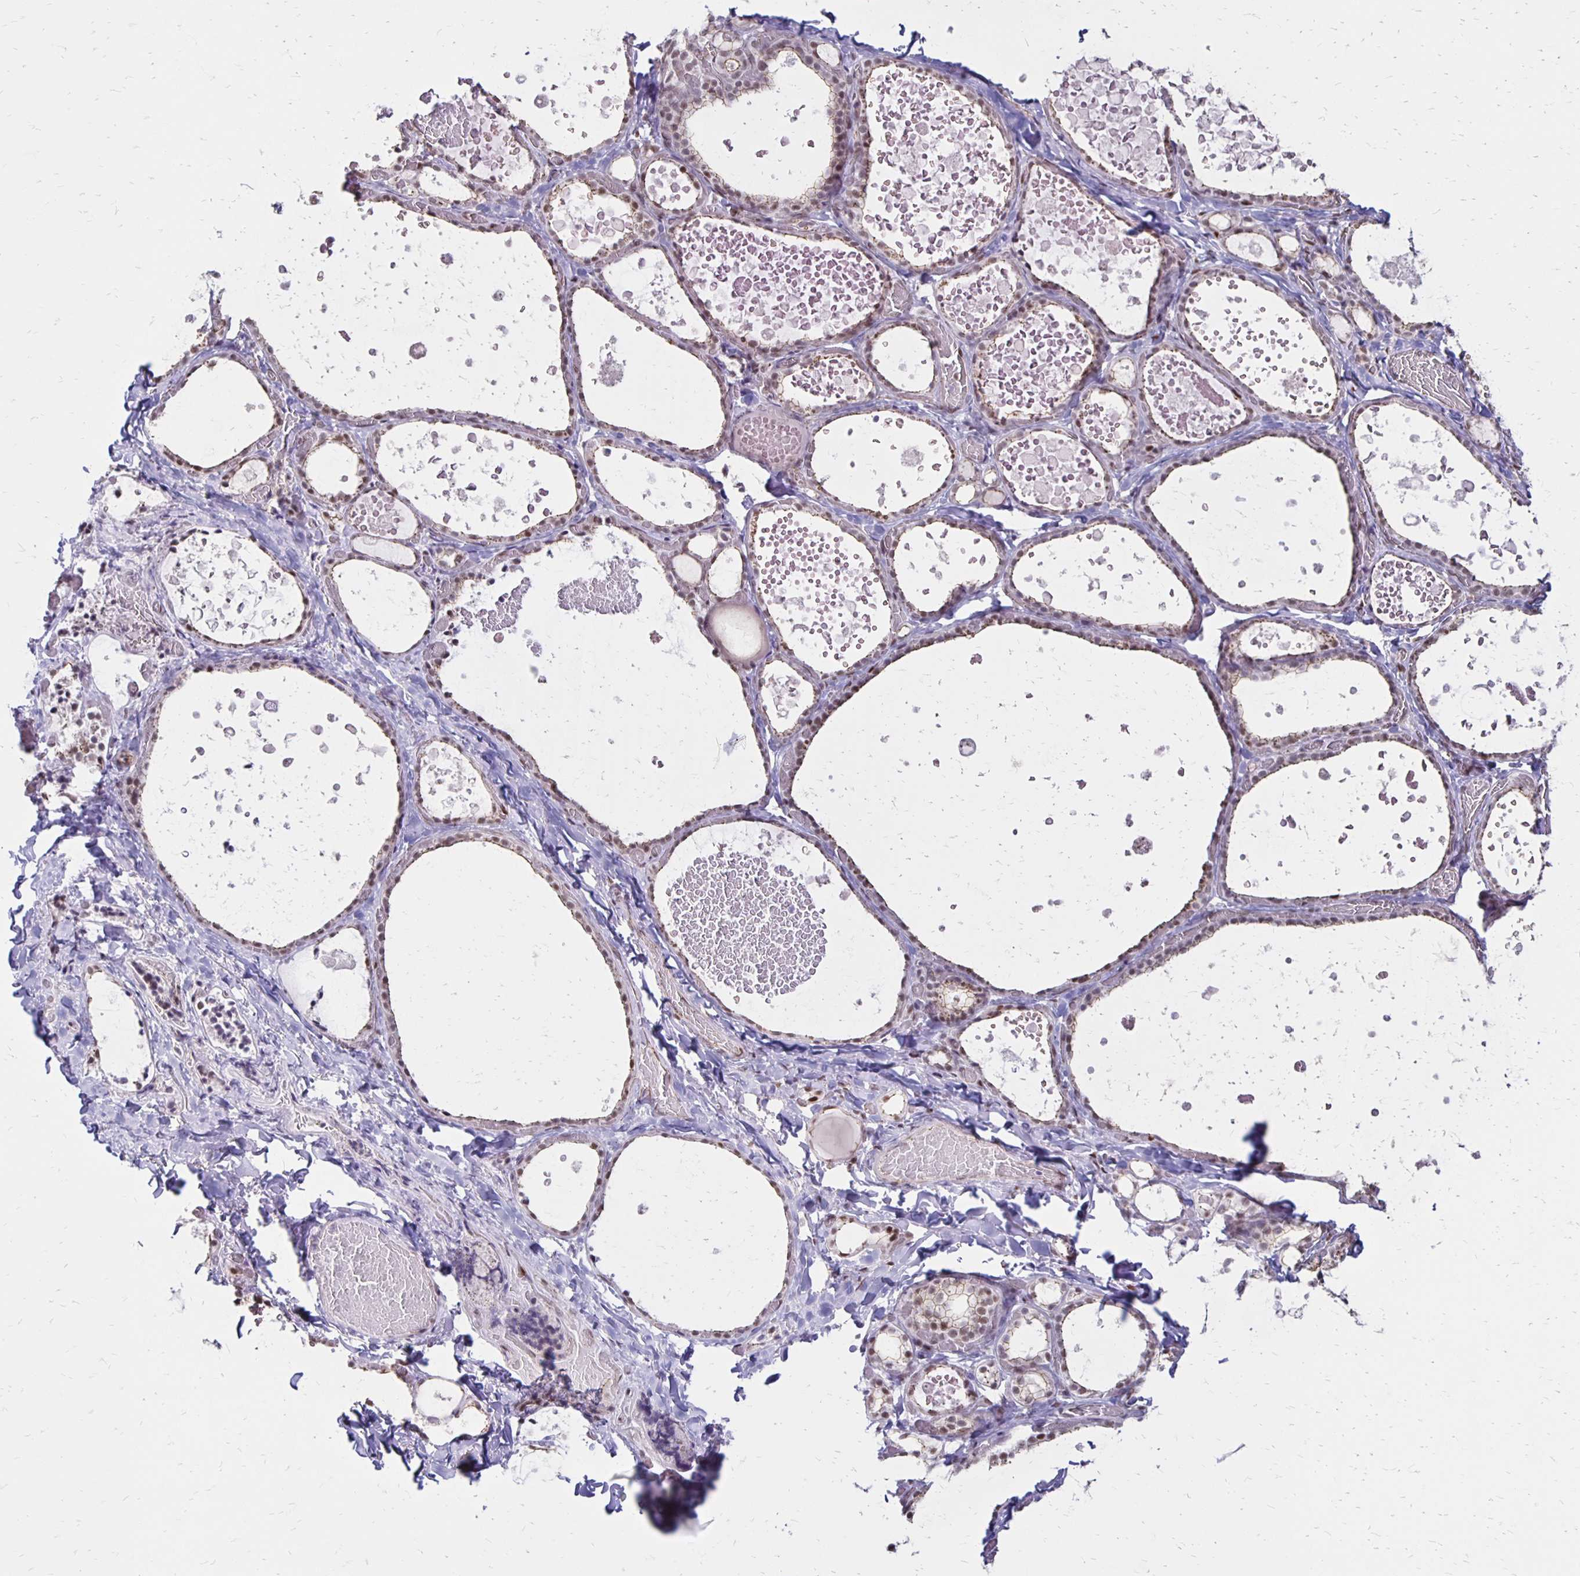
{"staining": {"intensity": "weak", "quantity": ">75%", "location": "cytoplasmic/membranous,nuclear"}, "tissue": "thyroid gland", "cell_type": "Glandular cells", "image_type": "normal", "snomed": [{"axis": "morphology", "description": "Normal tissue, NOS"}, {"axis": "topography", "description": "Thyroid gland"}], "caption": "Benign thyroid gland demonstrates weak cytoplasmic/membranous,nuclear expression in about >75% of glandular cells, visualized by immunohistochemistry.", "gene": "DDB2", "patient": {"sex": "female", "age": 56}}